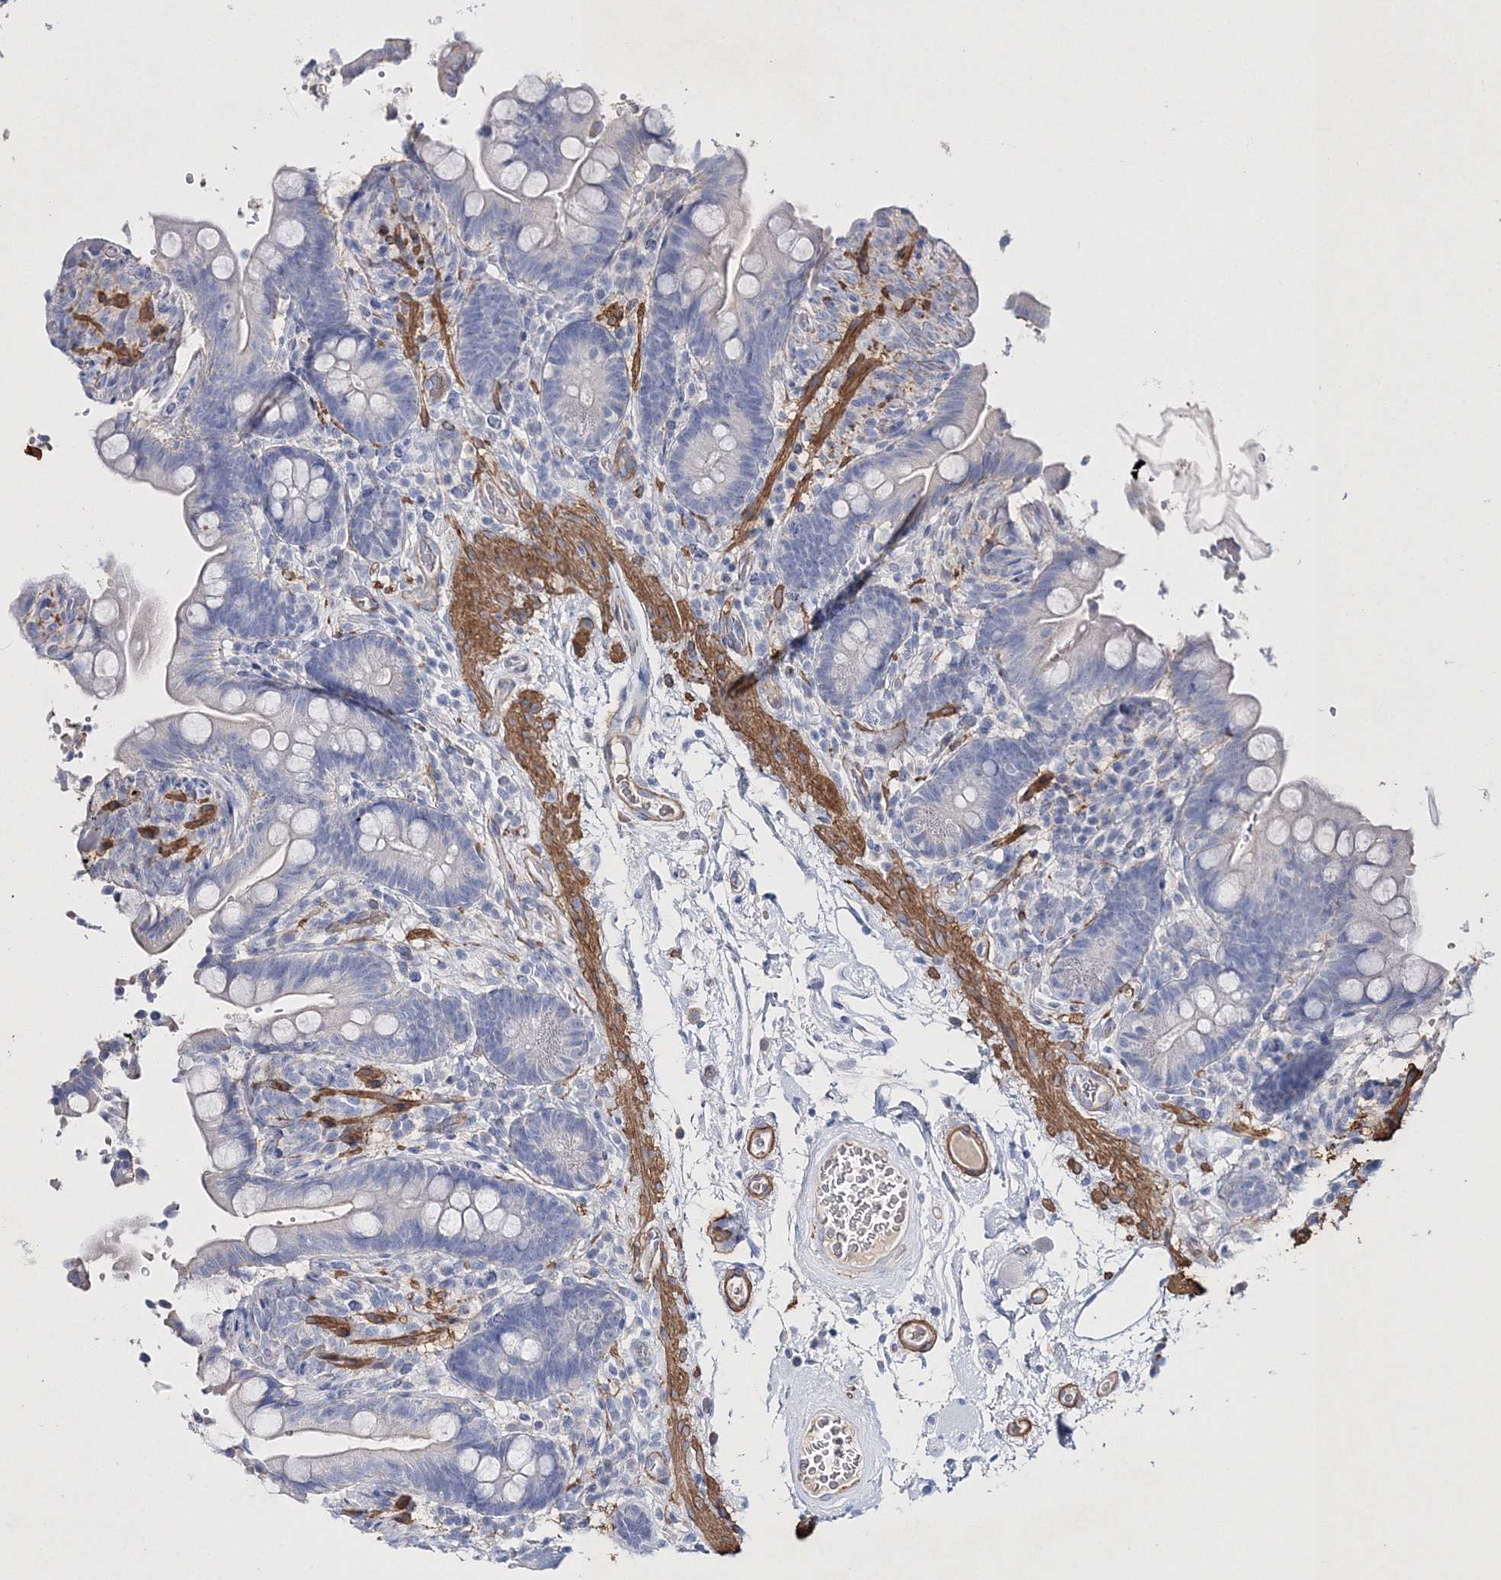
{"staining": {"intensity": "negative", "quantity": "none", "location": "none"}, "tissue": "colon", "cell_type": "Endothelial cells", "image_type": "normal", "snomed": [{"axis": "morphology", "description": "Normal tissue, NOS"}, {"axis": "topography", "description": "Smooth muscle"}, {"axis": "topography", "description": "Colon"}], "caption": "Immunohistochemistry (IHC) of normal colon exhibits no staining in endothelial cells.", "gene": "RTN2", "patient": {"sex": "male", "age": 73}}